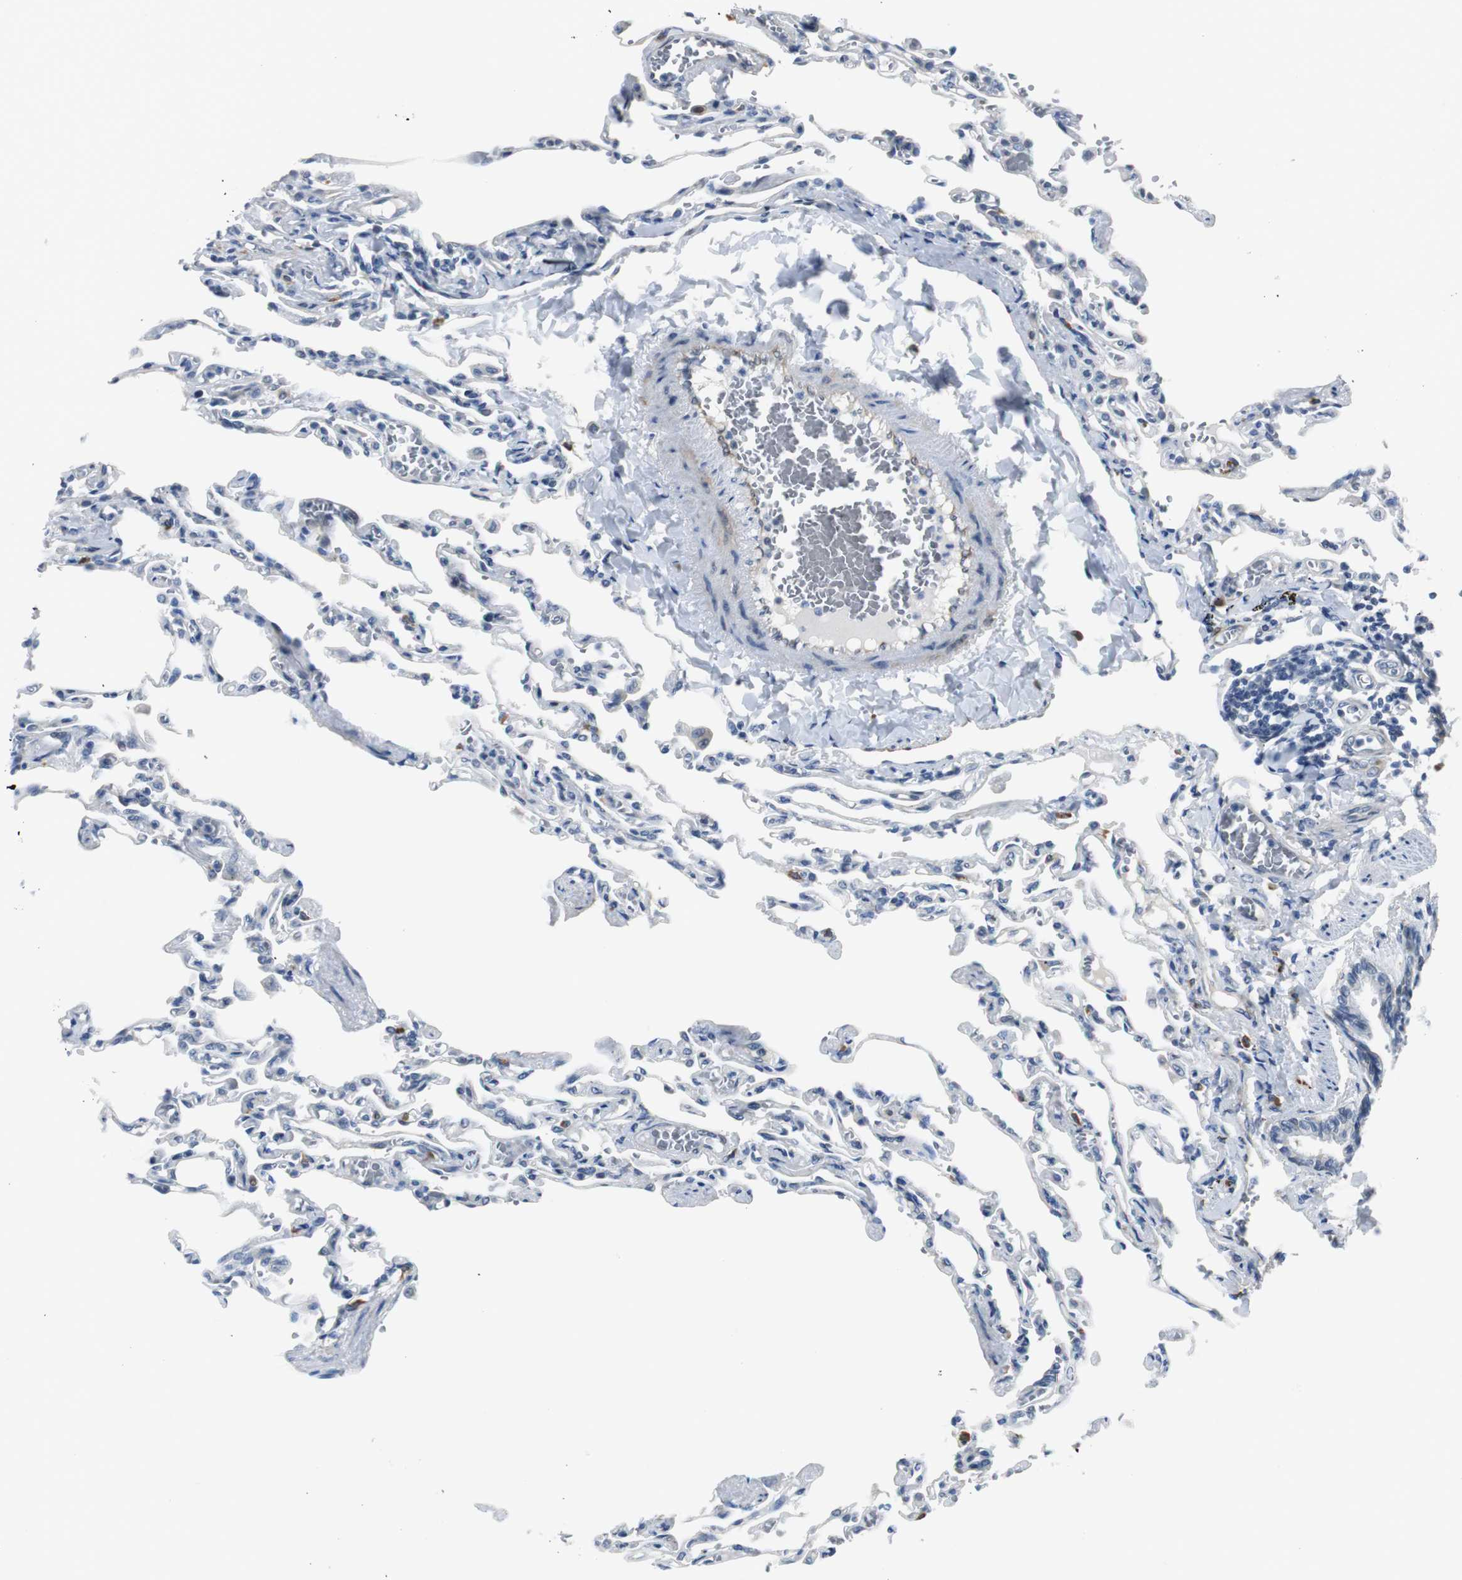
{"staining": {"intensity": "negative", "quantity": "none", "location": "none"}, "tissue": "lung", "cell_type": "Alveolar cells", "image_type": "normal", "snomed": [{"axis": "morphology", "description": "Normal tissue, NOS"}, {"axis": "topography", "description": "Lung"}], "caption": "Histopathology image shows no significant protein staining in alveolar cells of normal lung. (Brightfield microscopy of DAB immunohistochemistry (IHC) at high magnification).", "gene": "FHL2", "patient": {"sex": "male", "age": 21}}